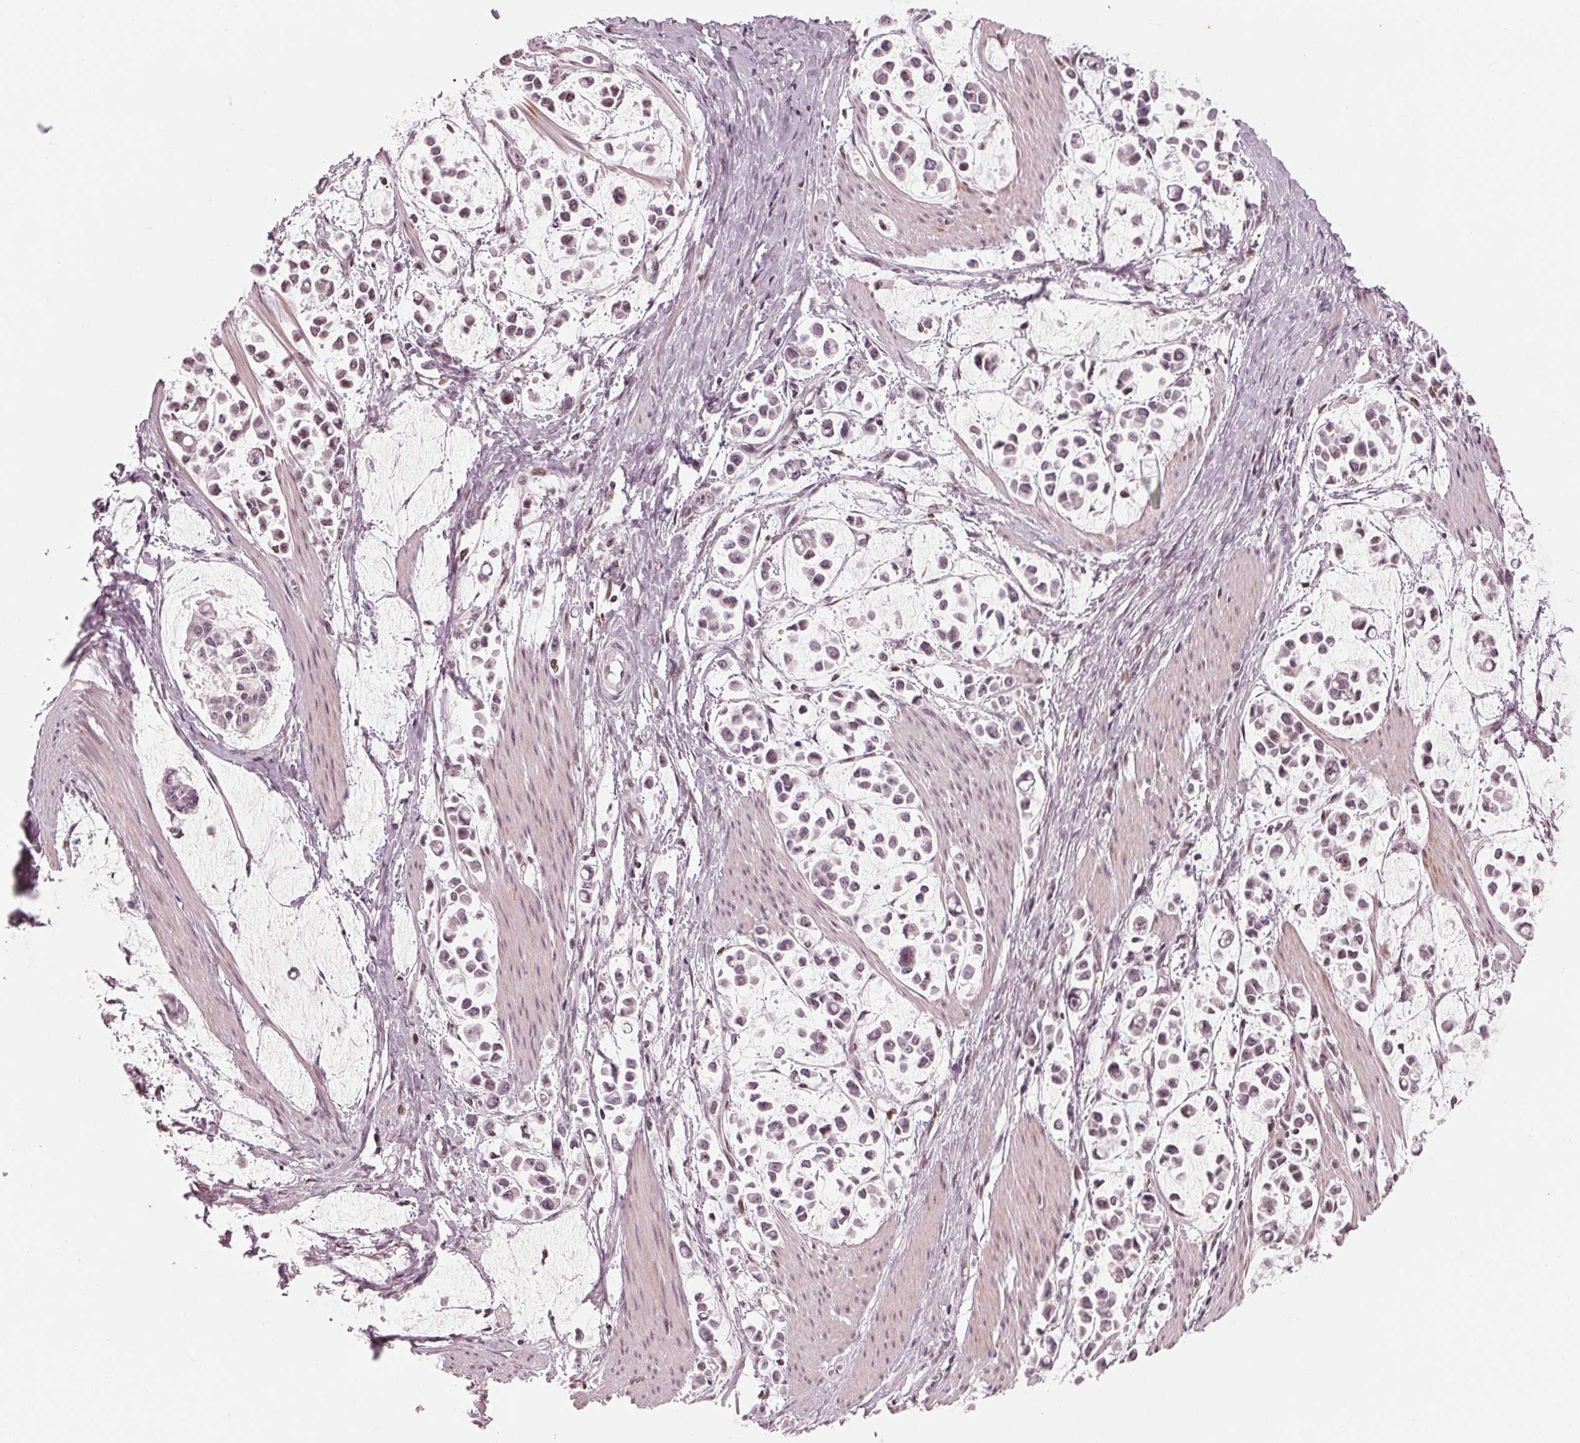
{"staining": {"intensity": "weak", "quantity": ">75%", "location": "nuclear"}, "tissue": "stomach cancer", "cell_type": "Tumor cells", "image_type": "cancer", "snomed": [{"axis": "morphology", "description": "Adenocarcinoma, NOS"}, {"axis": "topography", "description": "Stomach"}], "caption": "Weak nuclear protein expression is appreciated in about >75% of tumor cells in stomach cancer.", "gene": "DNMT3L", "patient": {"sex": "male", "age": 82}}